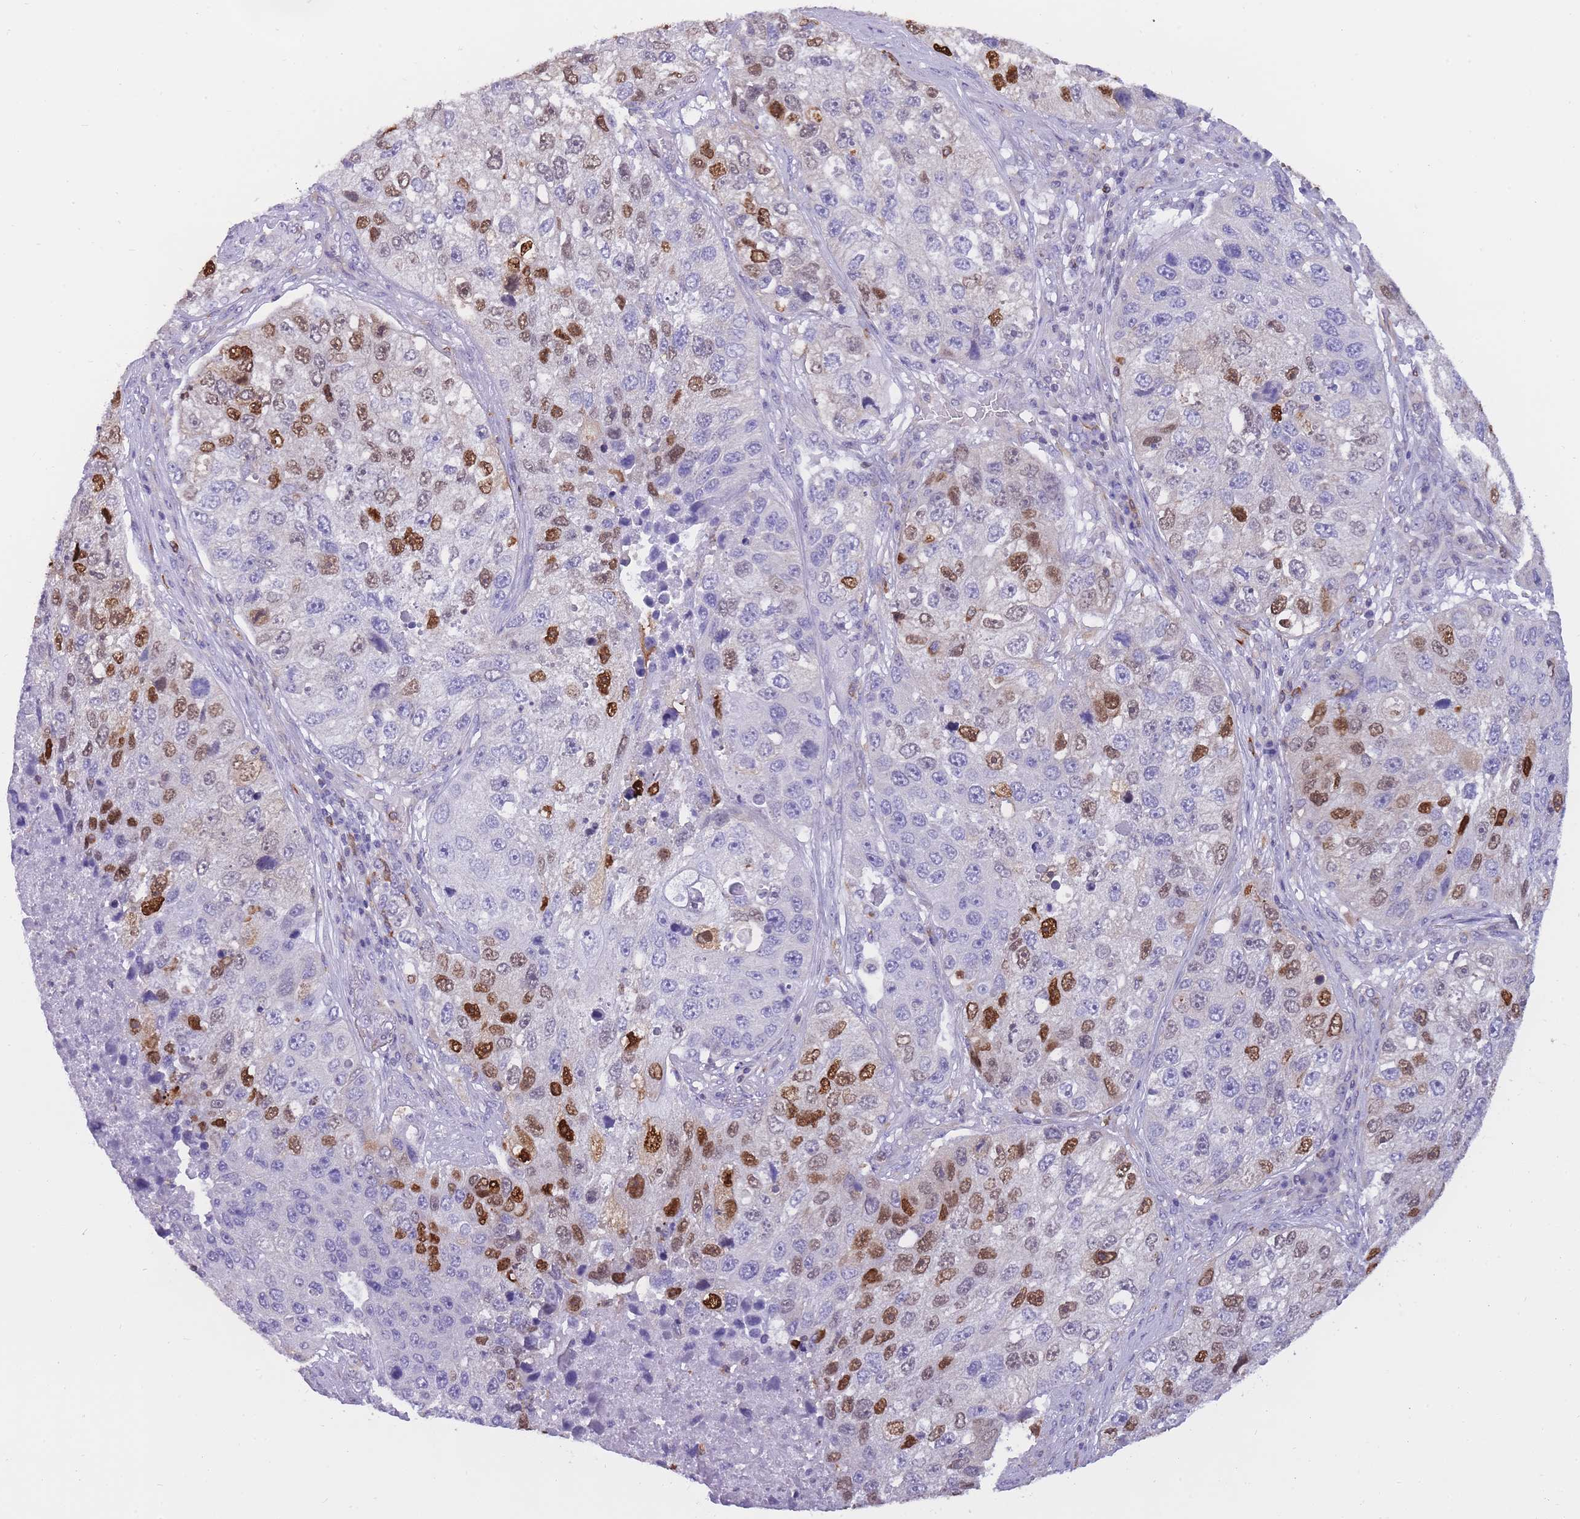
{"staining": {"intensity": "strong", "quantity": "<25%", "location": "cytoplasmic/membranous,nuclear"}, "tissue": "lung cancer", "cell_type": "Tumor cells", "image_type": "cancer", "snomed": [{"axis": "morphology", "description": "Squamous cell carcinoma, NOS"}, {"axis": "topography", "description": "Lung"}], "caption": "DAB immunohistochemical staining of lung squamous cell carcinoma reveals strong cytoplasmic/membranous and nuclear protein expression in approximately <25% of tumor cells.", "gene": "ZNF662", "patient": {"sex": "male", "age": 61}}